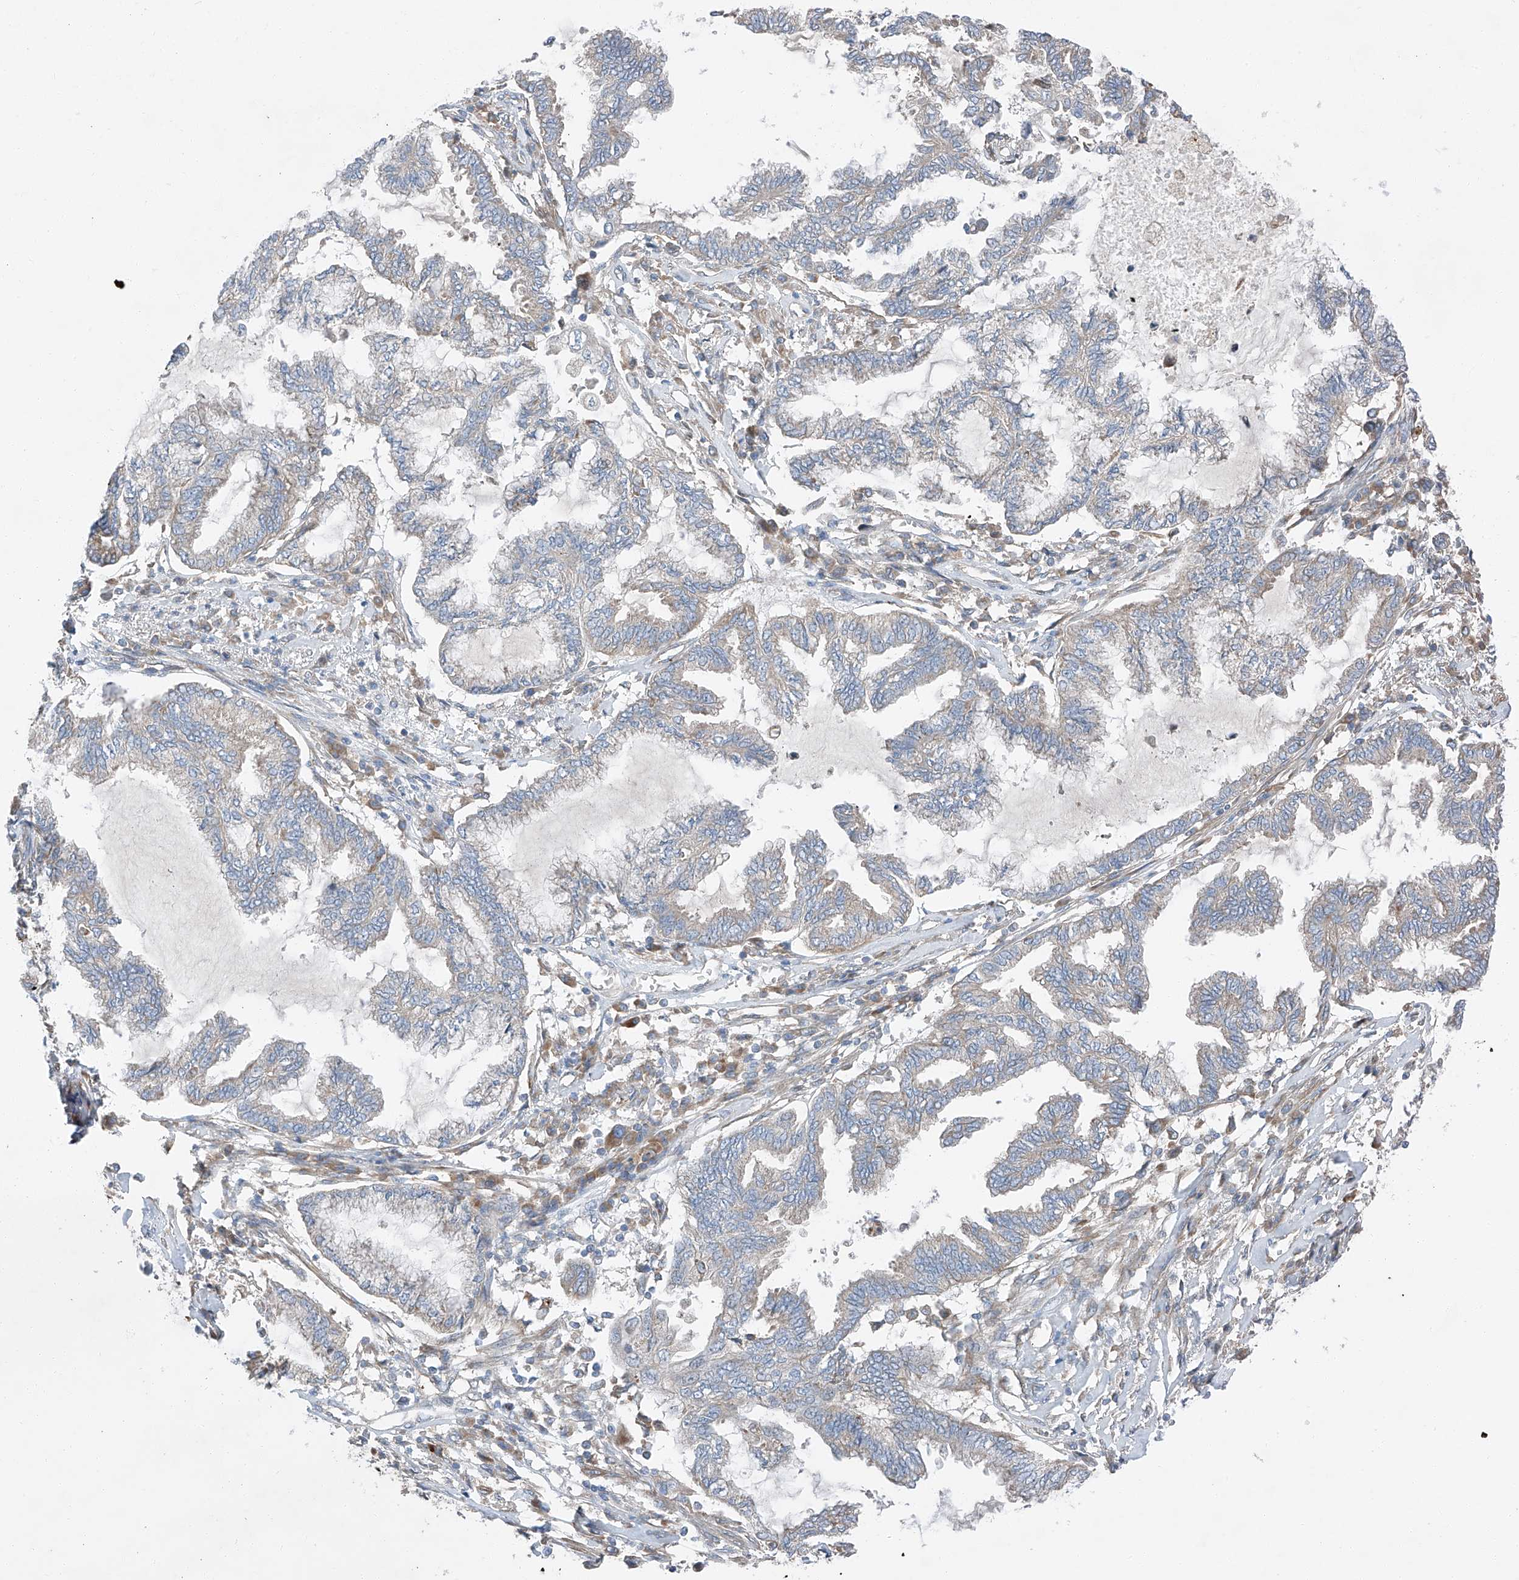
{"staining": {"intensity": "negative", "quantity": "none", "location": "none"}, "tissue": "endometrial cancer", "cell_type": "Tumor cells", "image_type": "cancer", "snomed": [{"axis": "morphology", "description": "Adenocarcinoma, NOS"}, {"axis": "topography", "description": "Endometrium"}], "caption": "Tumor cells show no significant staining in endometrial adenocarcinoma.", "gene": "ZC3H15", "patient": {"sex": "female", "age": 86}}